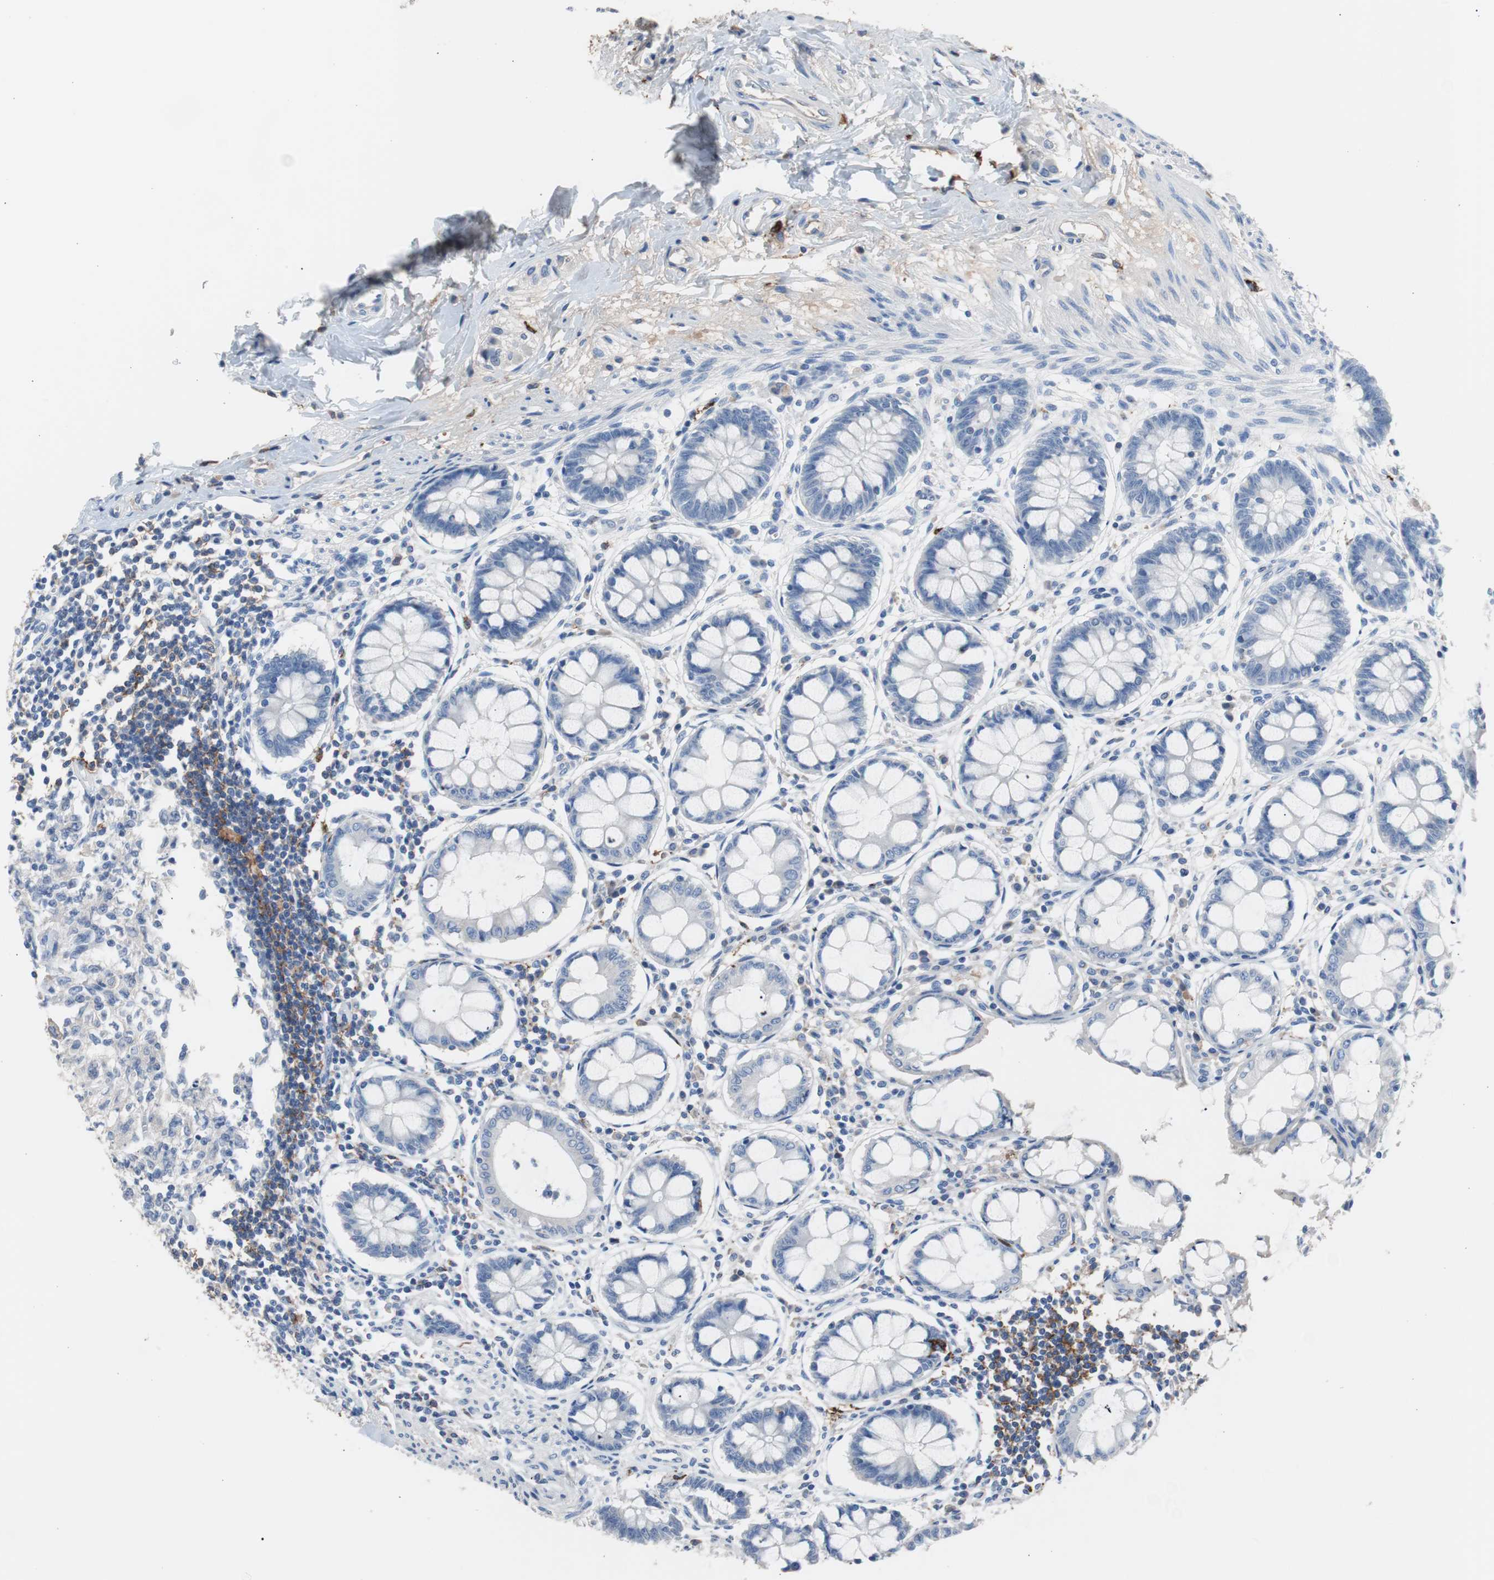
{"staining": {"intensity": "negative", "quantity": "none", "location": "none"}, "tissue": "colon", "cell_type": "Endothelial cells", "image_type": "normal", "snomed": [{"axis": "morphology", "description": "Normal tissue, NOS"}, {"axis": "morphology", "description": "Adenocarcinoma, NOS"}, {"axis": "topography", "description": "Colon"}, {"axis": "topography", "description": "Peripheral nerve tissue"}], "caption": "Colon stained for a protein using immunohistochemistry (IHC) reveals no positivity endothelial cells.", "gene": "FCGR2B", "patient": {"sex": "male", "age": 14}}